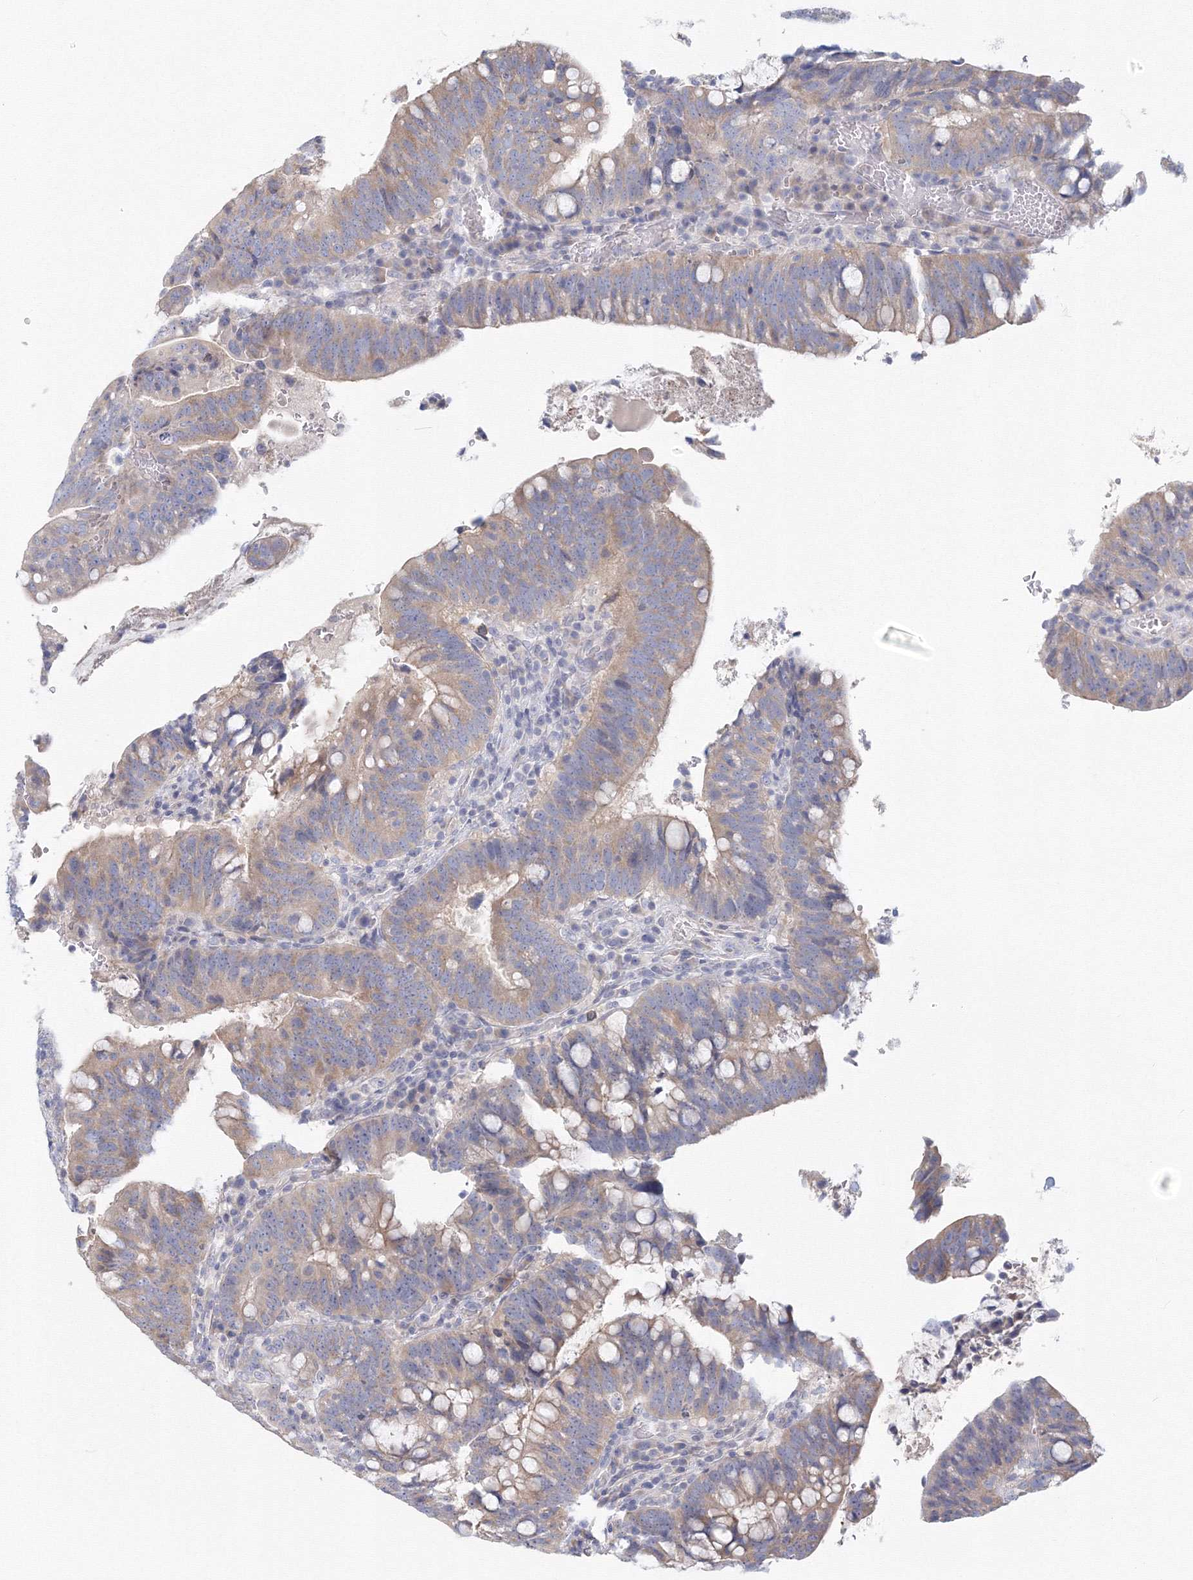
{"staining": {"intensity": "weak", "quantity": "25%-75%", "location": "cytoplasmic/membranous"}, "tissue": "colorectal cancer", "cell_type": "Tumor cells", "image_type": "cancer", "snomed": [{"axis": "morphology", "description": "Adenocarcinoma, NOS"}, {"axis": "topography", "description": "Colon"}], "caption": "Brown immunohistochemical staining in colorectal adenocarcinoma shows weak cytoplasmic/membranous positivity in approximately 25%-75% of tumor cells. The staining was performed using DAB, with brown indicating positive protein expression. Nuclei are stained blue with hematoxylin.", "gene": "TACC2", "patient": {"sex": "female", "age": 66}}